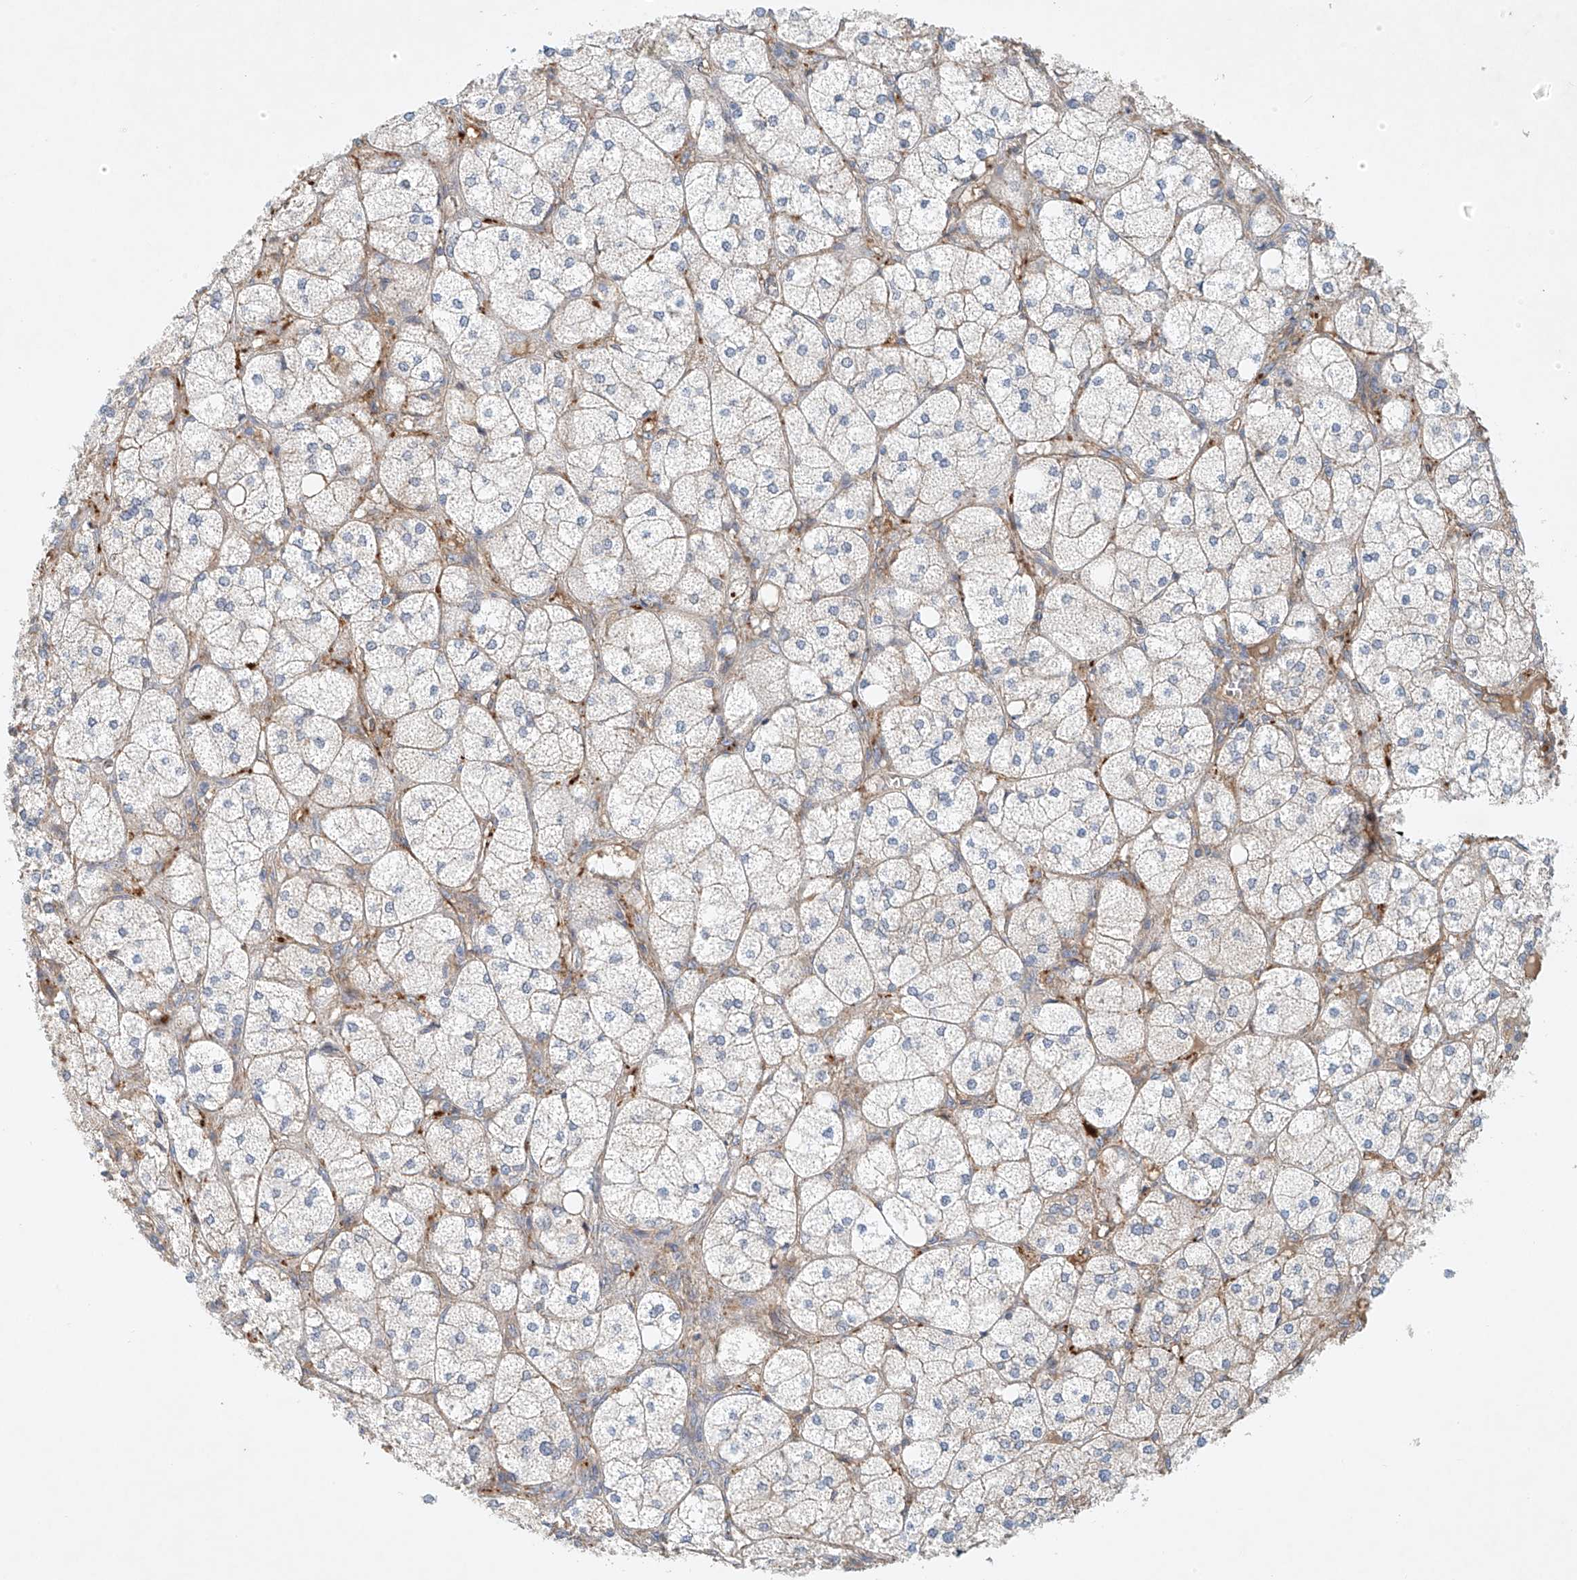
{"staining": {"intensity": "weak", "quantity": "<25%", "location": "cytoplasmic/membranous"}, "tissue": "adrenal gland", "cell_type": "Glandular cells", "image_type": "normal", "snomed": [{"axis": "morphology", "description": "Normal tissue, NOS"}, {"axis": "topography", "description": "Adrenal gland"}], "caption": "Human adrenal gland stained for a protein using IHC exhibits no positivity in glandular cells.", "gene": "ENSG00000266202", "patient": {"sex": "female", "age": 61}}